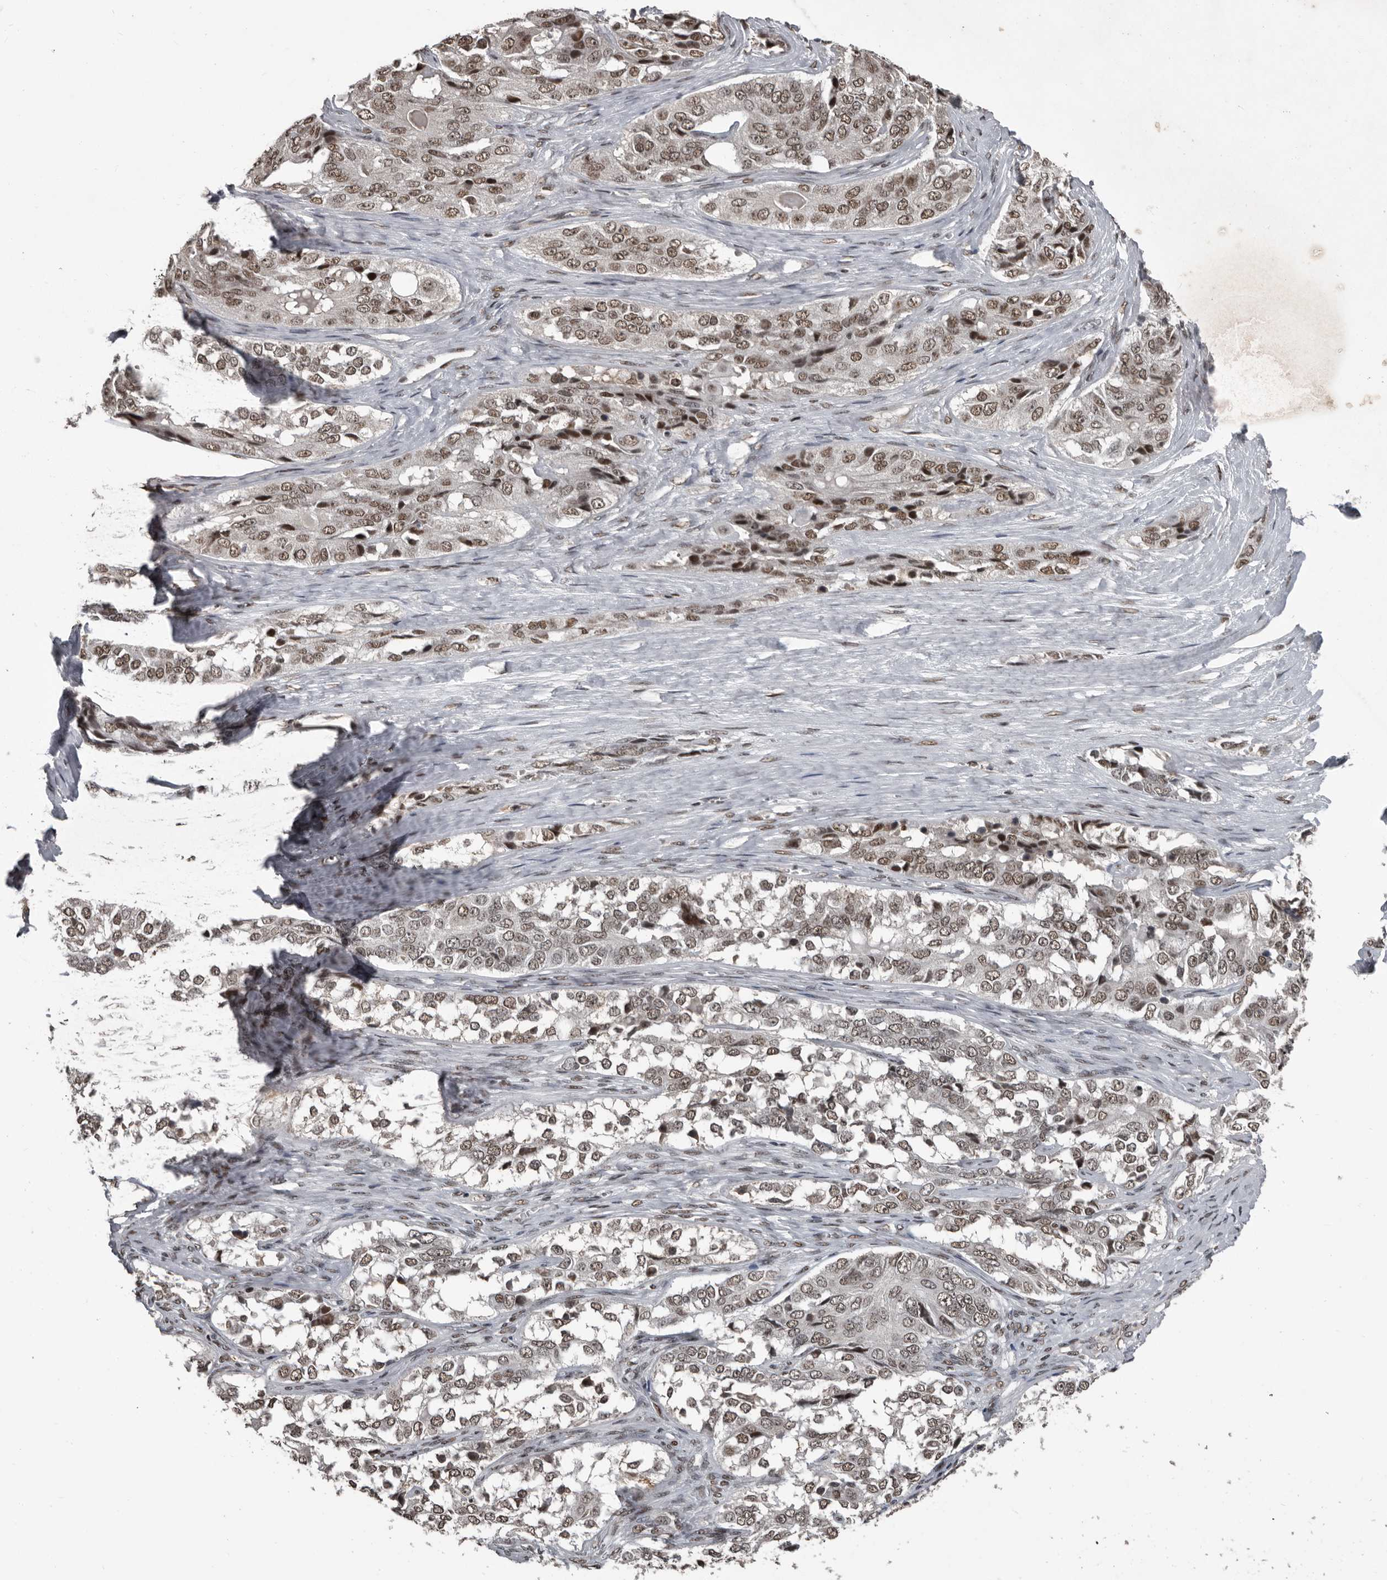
{"staining": {"intensity": "moderate", "quantity": ">75%", "location": "nuclear"}, "tissue": "ovarian cancer", "cell_type": "Tumor cells", "image_type": "cancer", "snomed": [{"axis": "morphology", "description": "Carcinoma, endometroid"}, {"axis": "topography", "description": "Ovary"}], "caption": "Protein staining shows moderate nuclear staining in about >75% of tumor cells in ovarian cancer. The staining was performed using DAB to visualize the protein expression in brown, while the nuclei were stained in blue with hematoxylin (Magnification: 20x).", "gene": "CHD1L", "patient": {"sex": "female", "age": 51}}